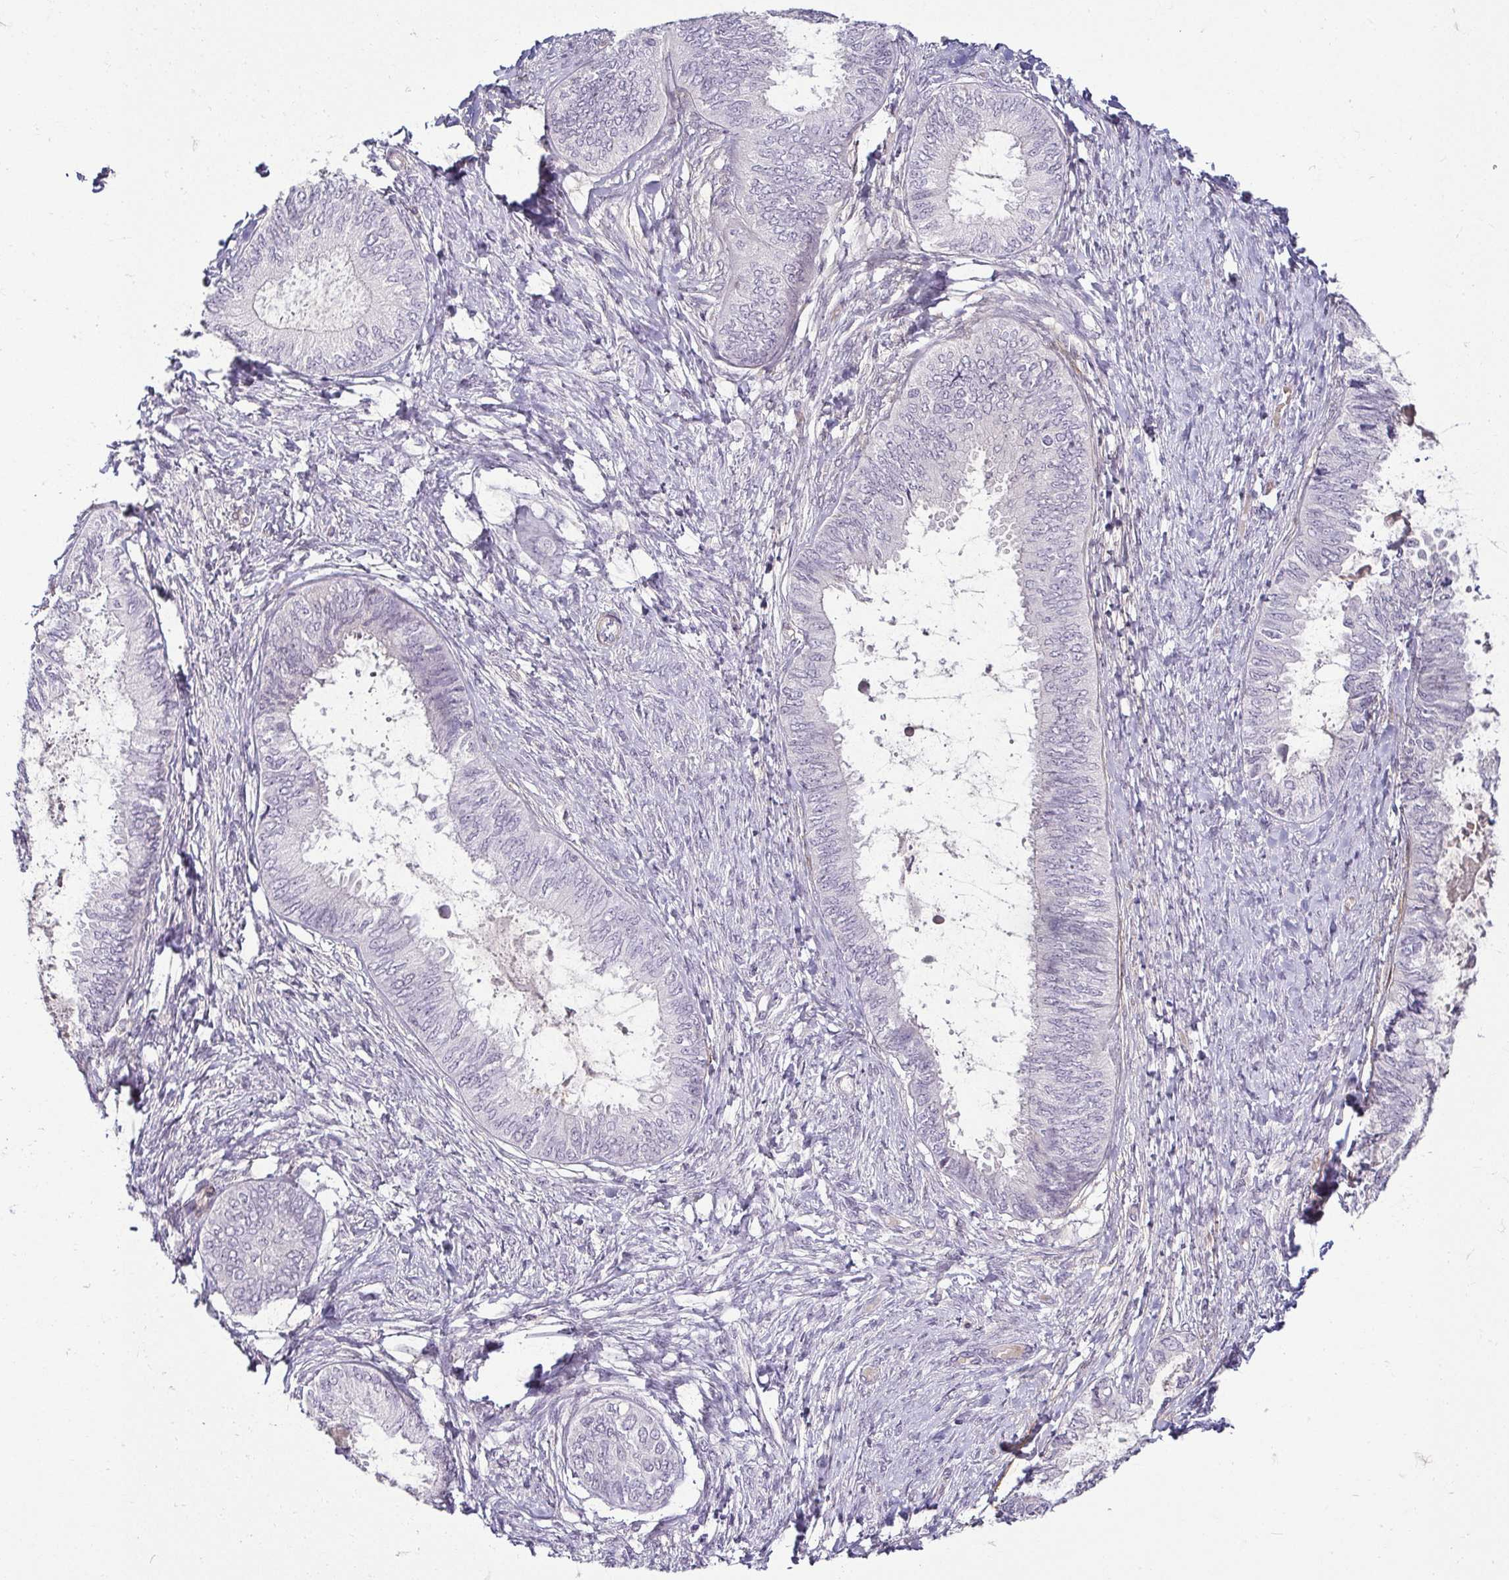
{"staining": {"intensity": "negative", "quantity": "none", "location": "none"}, "tissue": "ovarian cancer", "cell_type": "Tumor cells", "image_type": "cancer", "snomed": [{"axis": "morphology", "description": "Carcinoma, endometroid"}, {"axis": "topography", "description": "Ovary"}], "caption": "IHC of endometroid carcinoma (ovarian) demonstrates no positivity in tumor cells.", "gene": "HOPX", "patient": {"sex": "female", "age": 70}}